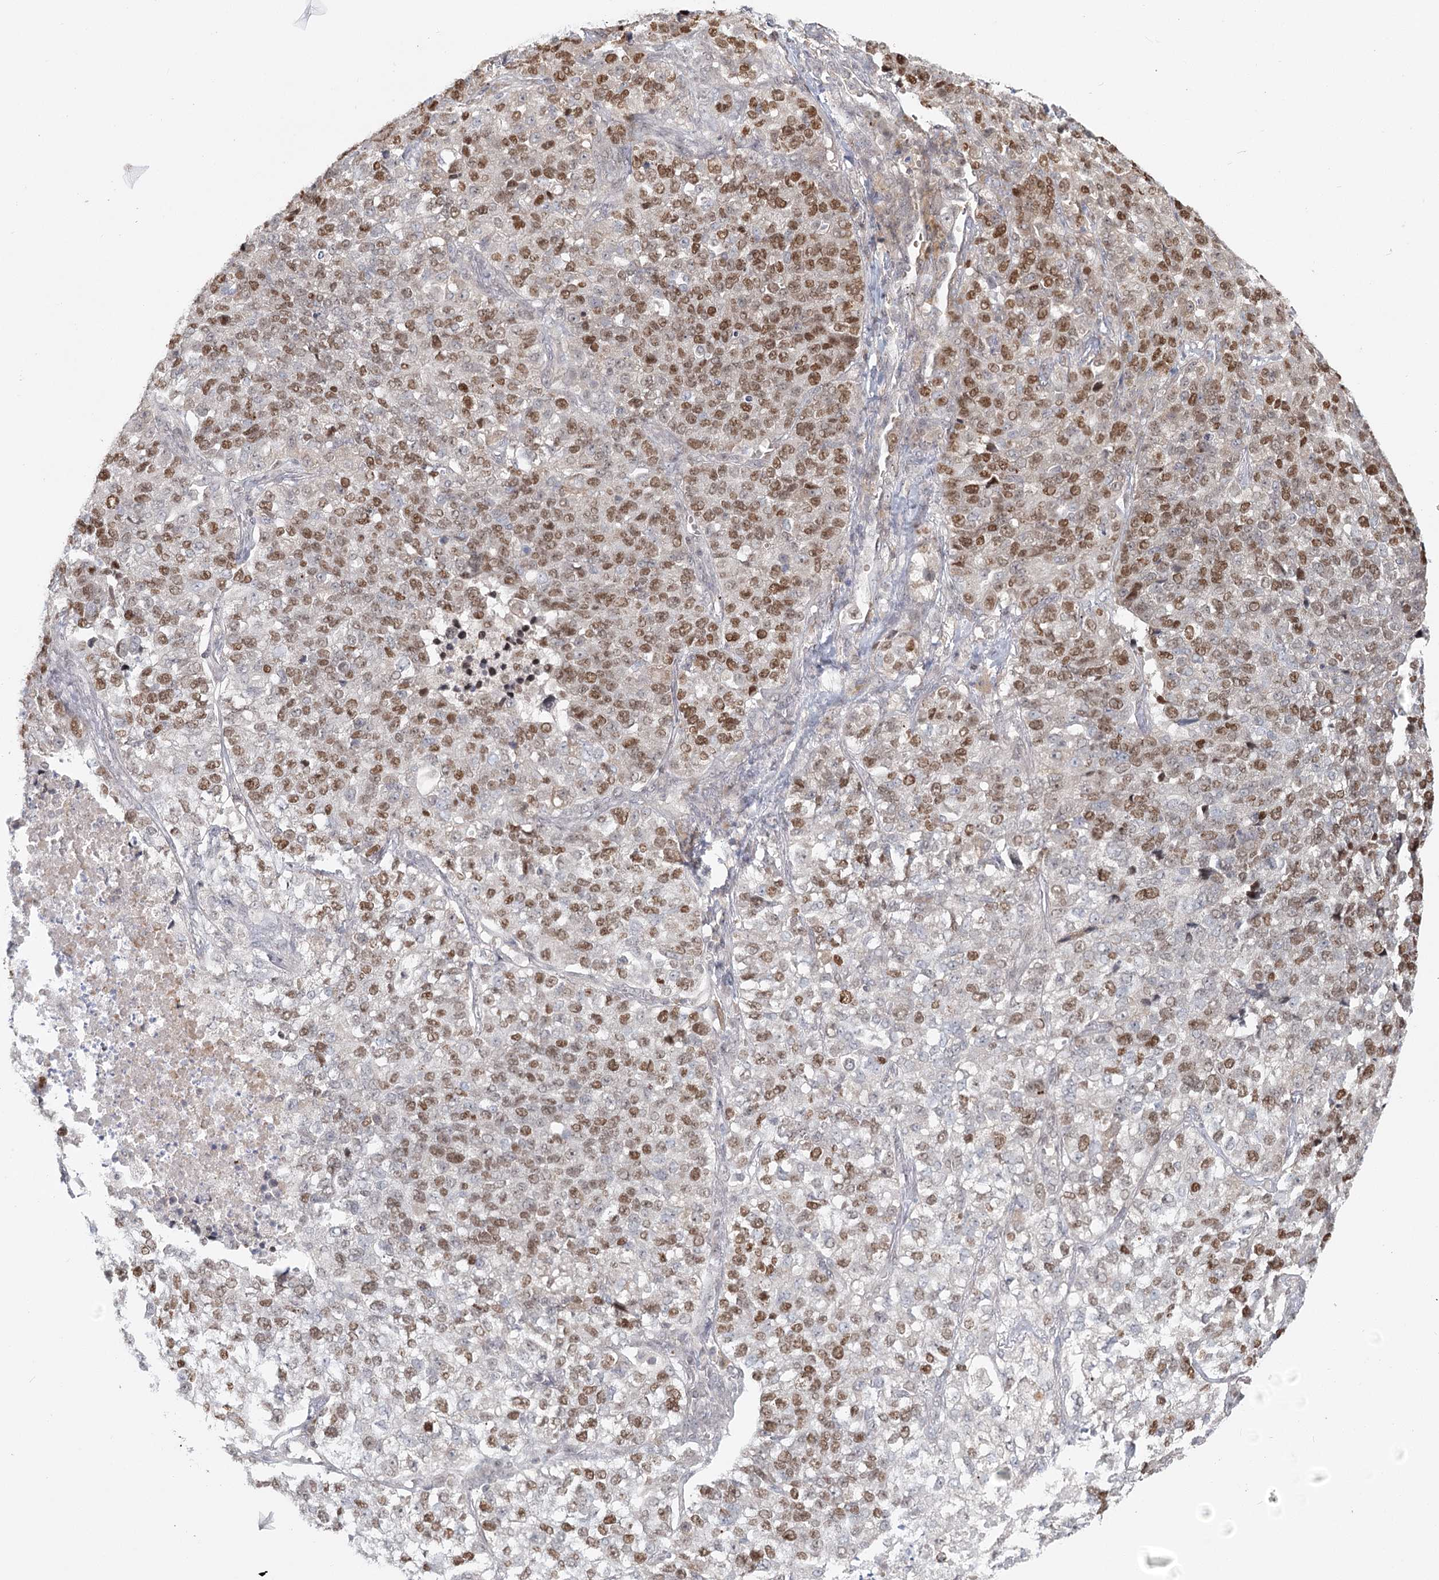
{"staining": {"intensity": "moderate", "quantity": ">75%", "location": "nuclear"}, "tissue": "lung cancer", "cell_type": "Tumor cells", "image_type": "cancer", "snomed": [{"axis": "morphology", "description": "Adenocarcinoma, NOS"}, {"axis": "topography", "description": "Lung"}], "caption": "Lung cancer (adenocarcinoma) stained for a protein (brown) exhibits moderate nuclear positive staining in approximately >75% of tumor cells.", "gene": "R3HCC1L", "patient": {"sex": "male", "age": 49}}